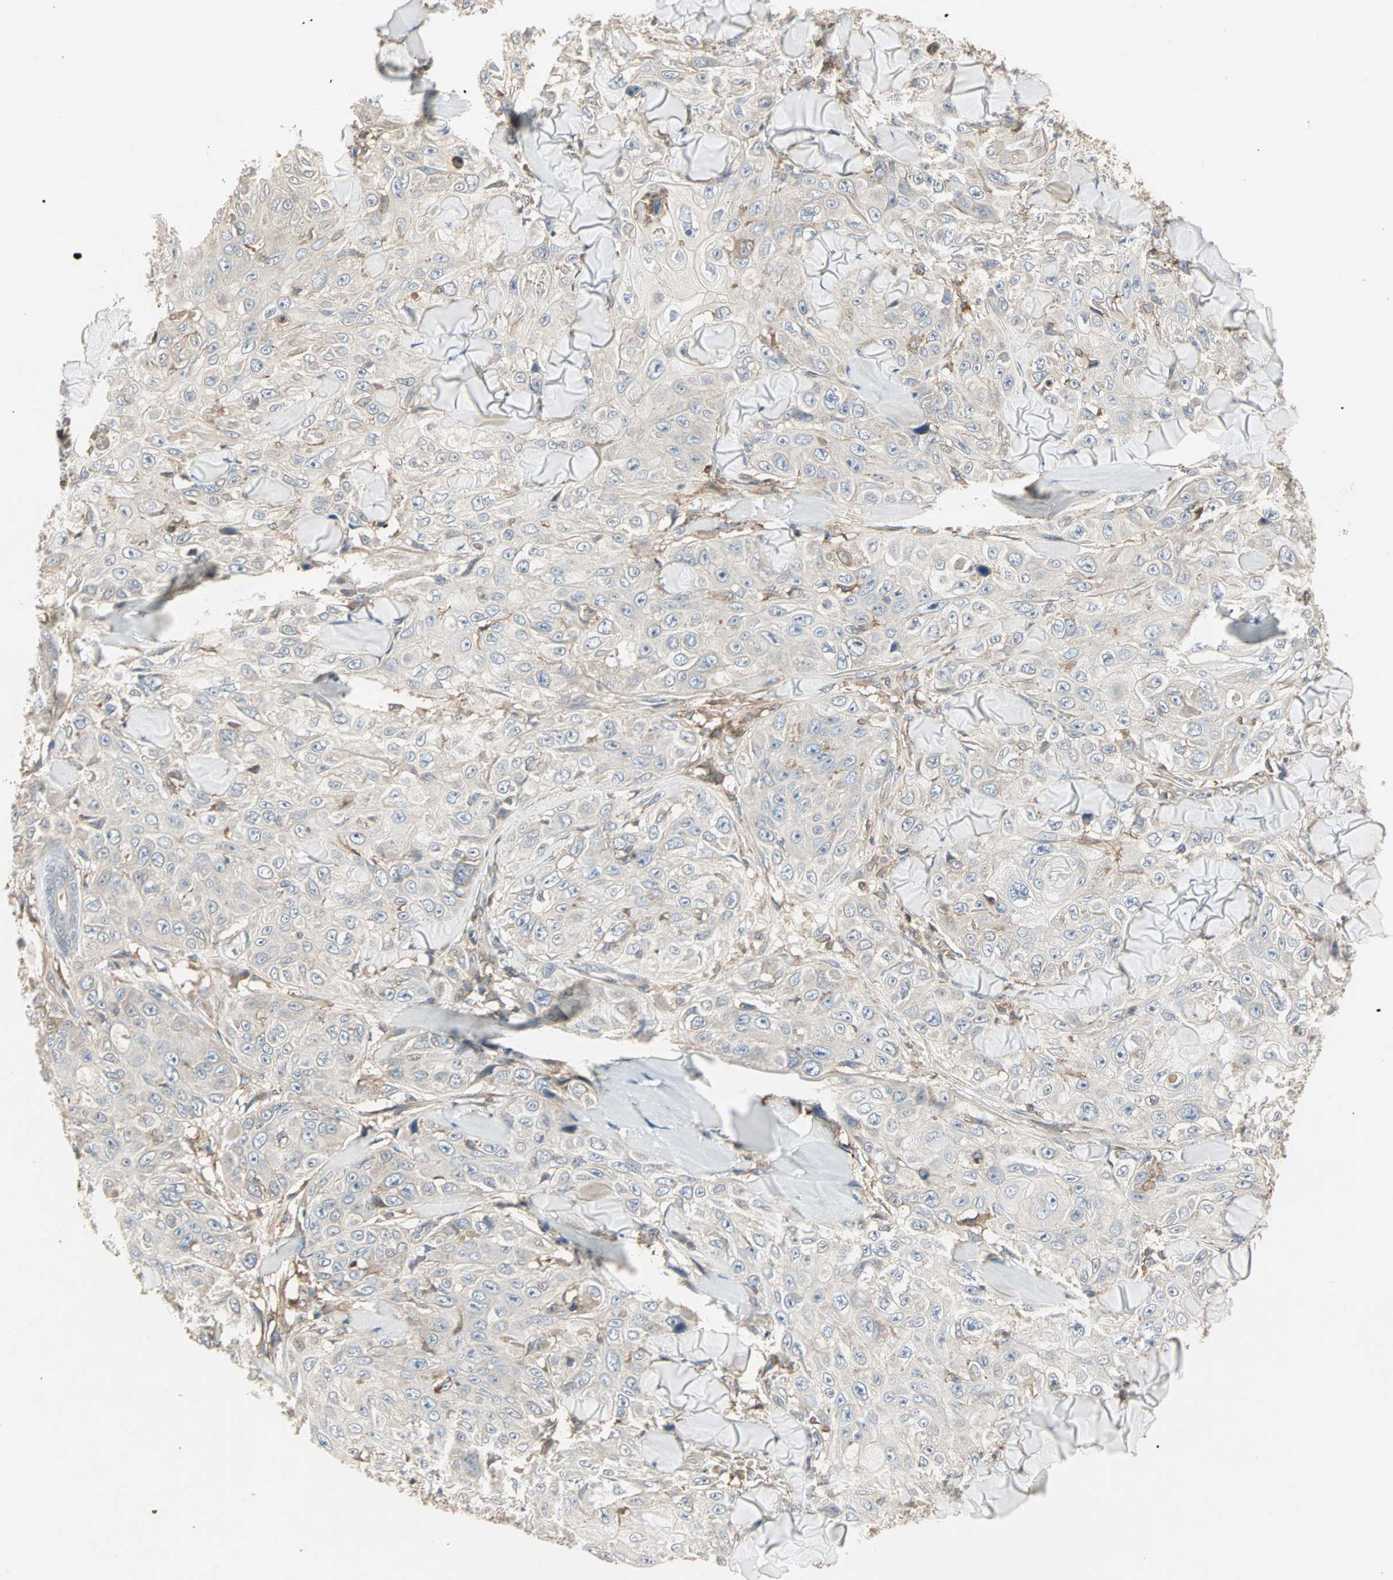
{"staining": {"intensity": "weak", "quantity": "<25%", "location": "cytoplasmic/membranous"}, "tissue": "skin cancer", "cell_type": "Tumor cells", "image_type": "cancer", "snomed": [{"axis": "morphology", "description": "Squamous cell carcinoma, NOS"}, {"axis": "topography", "description": "Skin"}], "caption": "Tumor cells show no significant protein positivity in skin cancer (squamous cell carcinoma).", "gene": "GNAI2", "patient": {"sex": "male", "age": 86}}